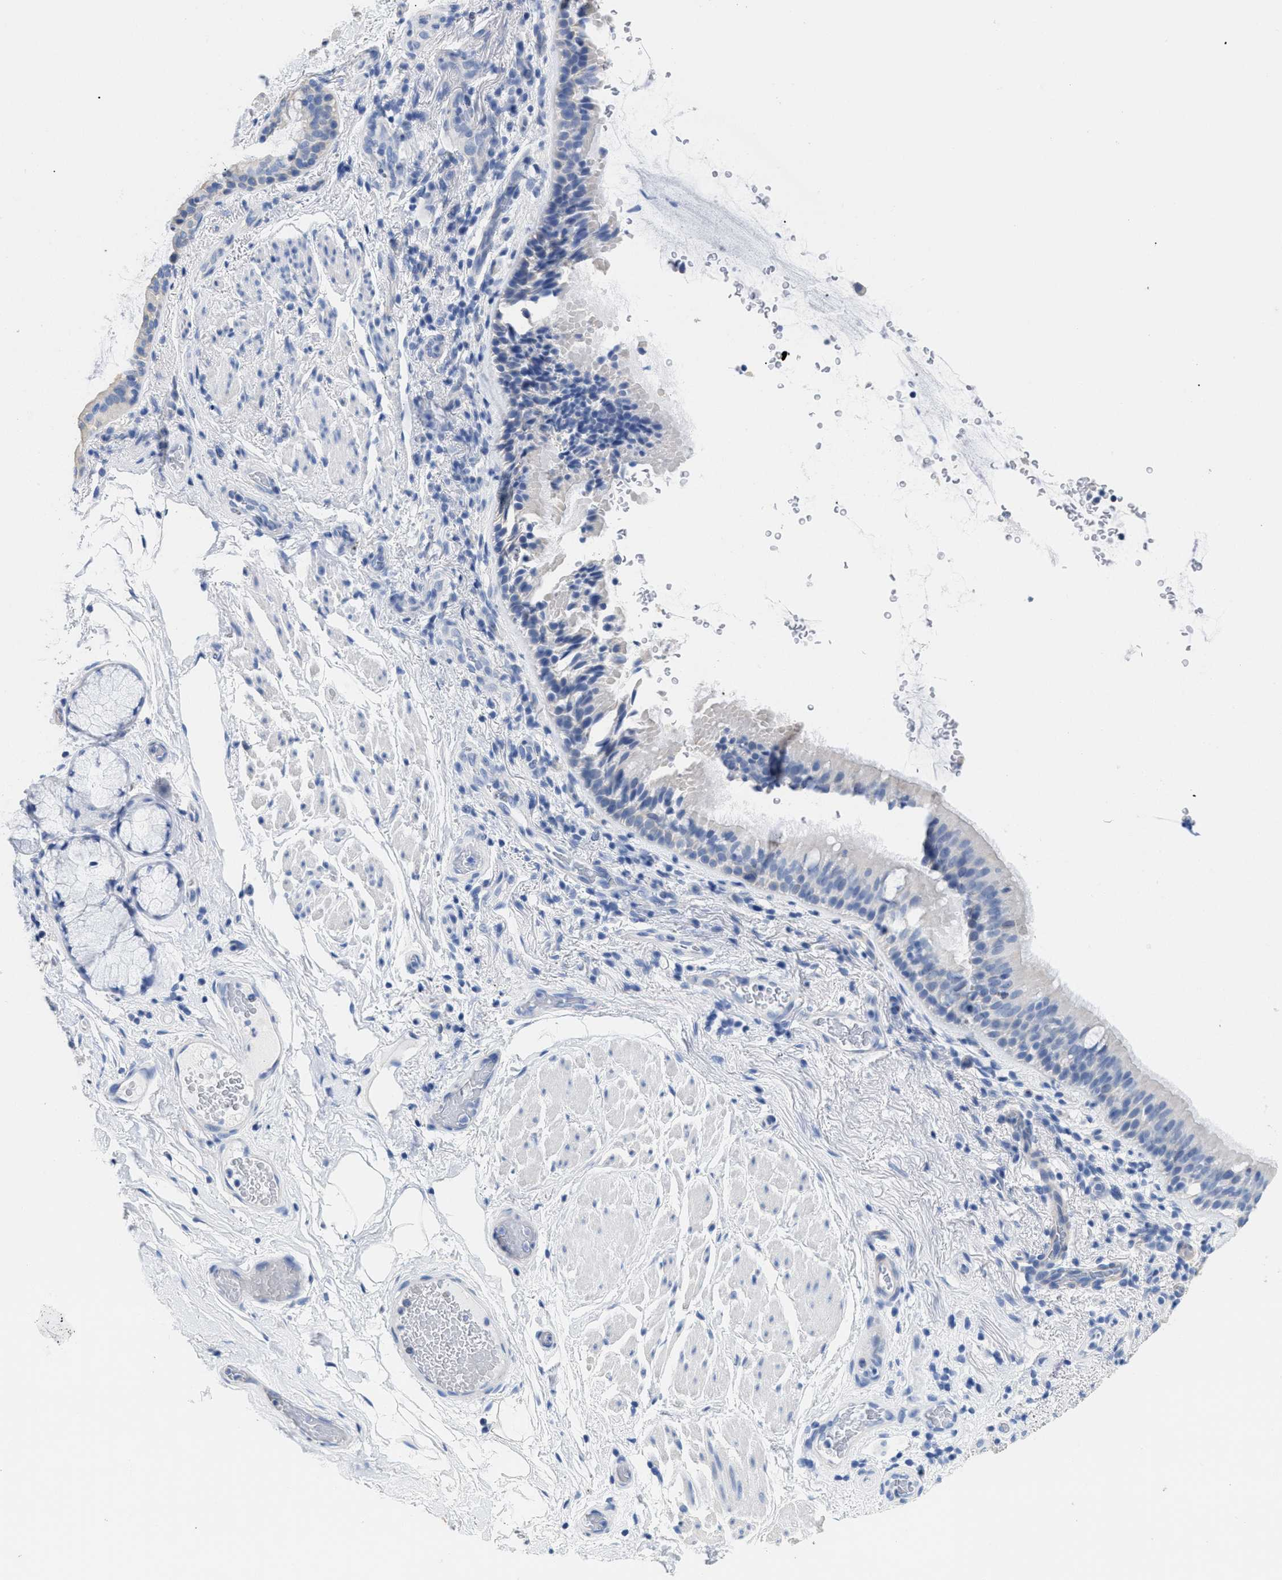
{"staining": {"intensity": "negative", "quantity": "none", "location": "none"}, "tissue": "bronchus", "cell_type": "Respiratory epithelial cells", "image_type": "normal", "snomed": [{"axis": "morphology", "description": "Normal tissue, NOS"}, {"axis": "morphology", "description": "Inflammation, NOS"}, {"axis": "topography", "description": "Cartilage tissue"}, {"axis": "topography", "description": "Bronchus"}], "caption": "IHC of benign human bronchus displays no staining in respiratory epithelial cells. The staining is performed using DAB (3,3'-diaminobenzidine) brown chromogen with nuclei counter-stained in using hematoxylin.", "gene": "DLC1", "patient": {"sex": "male", "age": 77}}